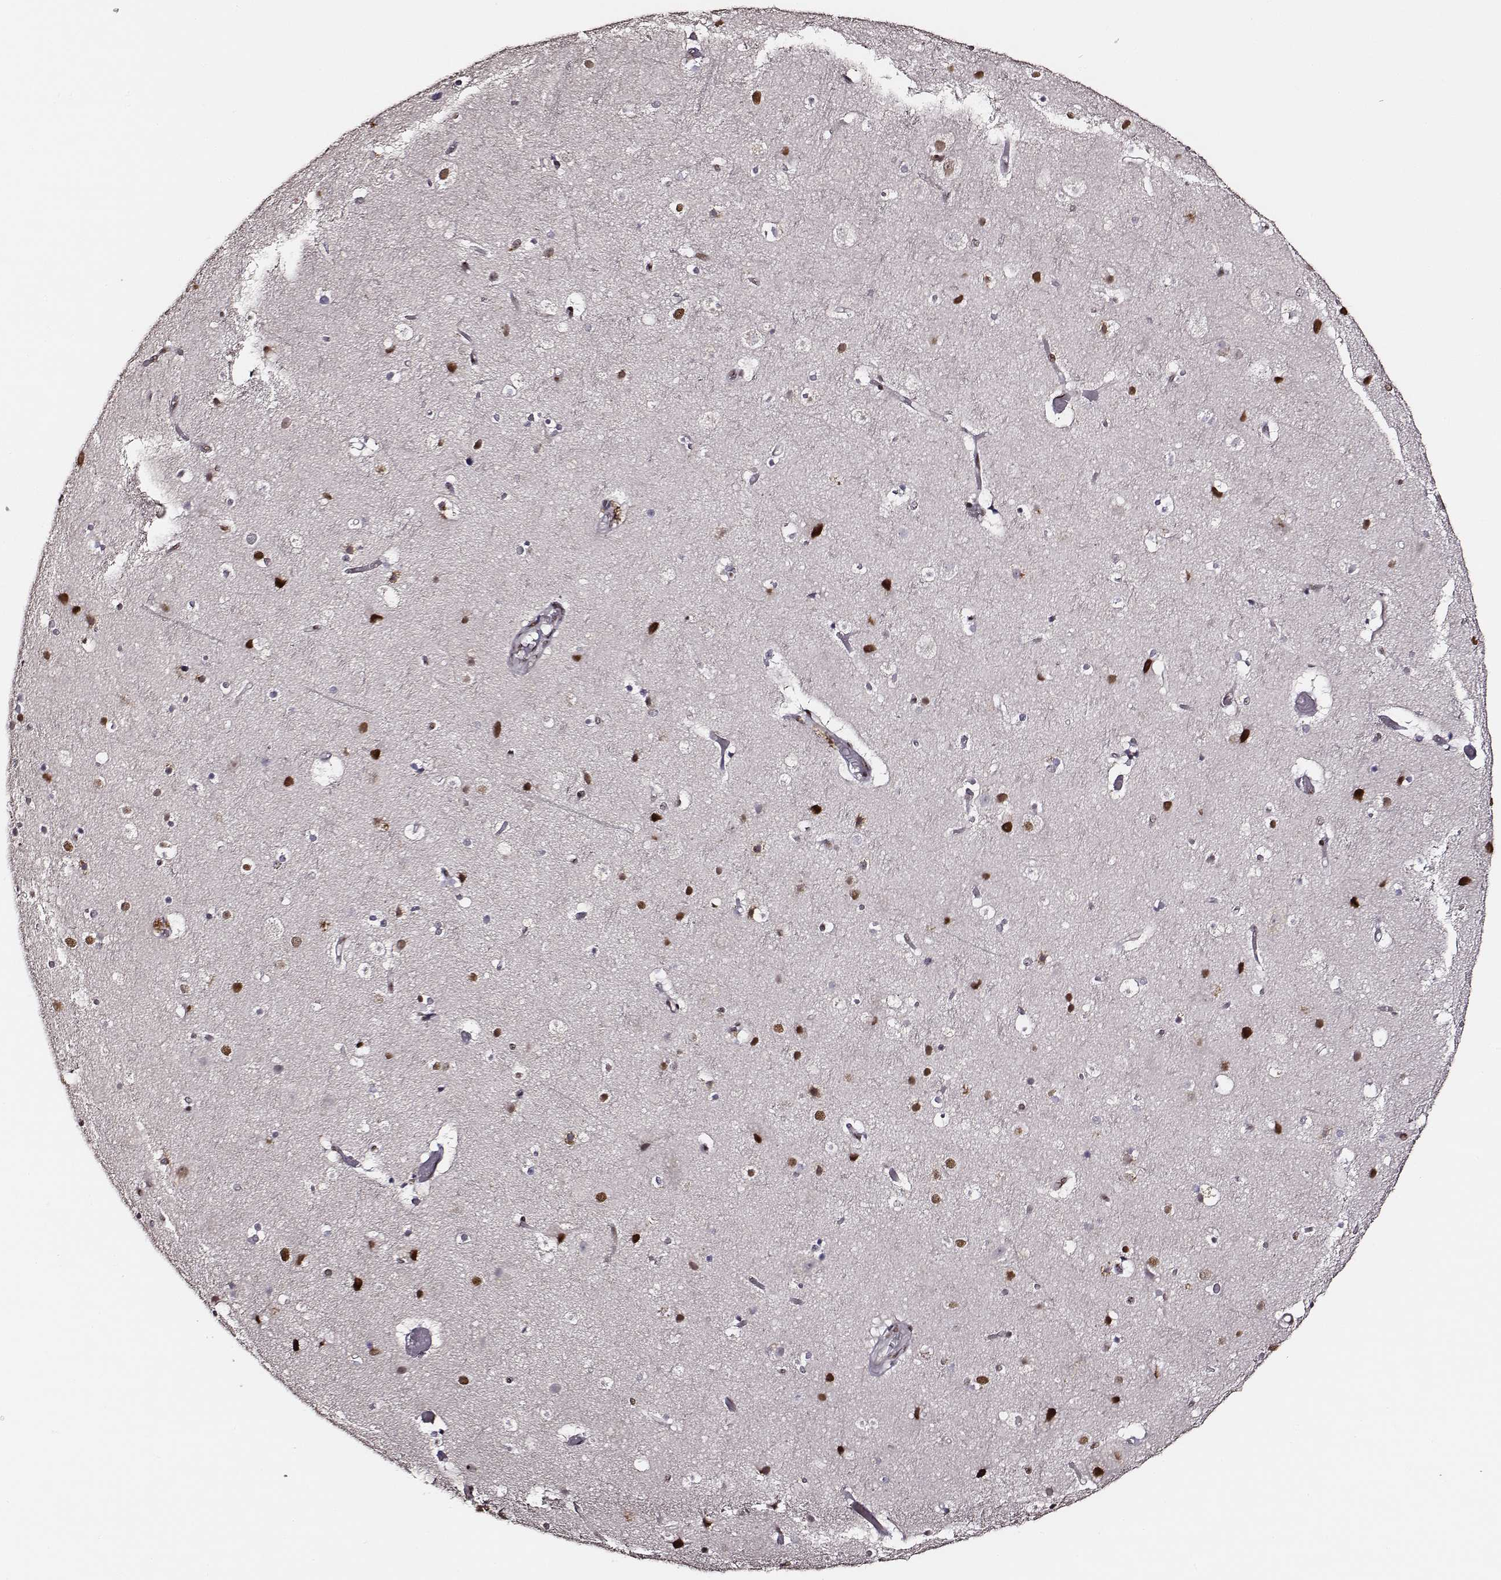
{"staining": {"intensity": "strong", "quantity": ">75%", "location": "nuclear"}, "tissue": "cerebral cortex", "cell_type": "Endothelial cells", "image_type": "normal", "snomed": [{"axis": "morphology", "description": "Normal tissue, NOS"}, {"axis": "topography", "description": "Cerebral cortex"}], "caption": "Normal cerebral cortex was stained to show a protein in brown. There is high levels of strong nuclear positivity in approximately >75% of endothelial cells. Nuclei are stained in blue.", "gene": "PPARA", "patient": {"sex": "female", "age": 52}}